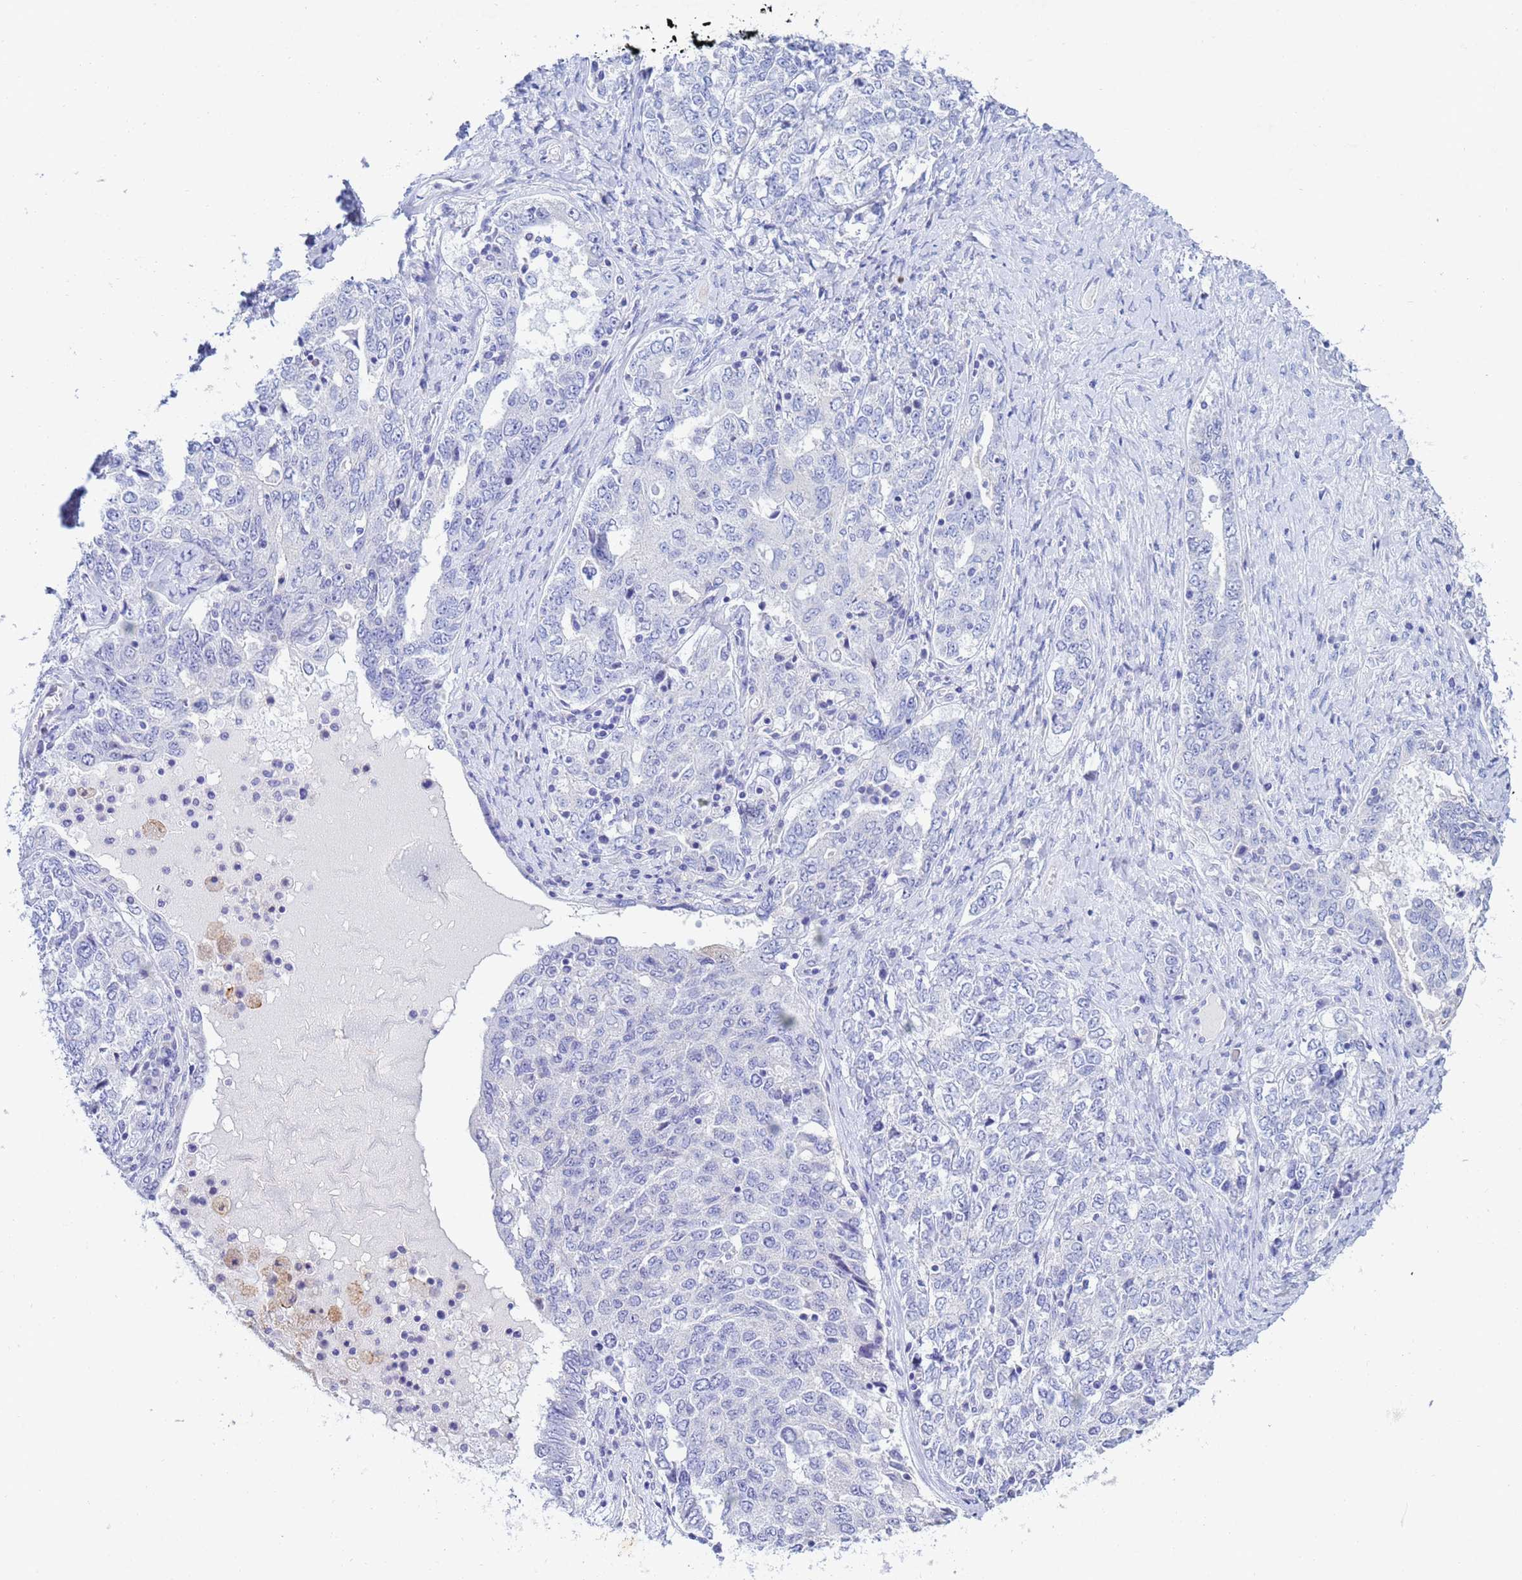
{"staining": {"intensity": "negative", "quantity": "none", "location": "none"}, "tissue": "ovarian cancer", "cell_type": "Tumor cells", "image_type": "cancer", "snomed": [{"axis": "morphology", "description": "Carcinoma, endometroid"}, {"axis": "topography", "description": "Ovary"}], "caption": "Ovarian endometroid carcinoma stained for a protein using immunohistochemistry (IHC) reveals no staining tumor cells.", "gene": "CSTB", "patient": {"sex": "female", "age": 62}}